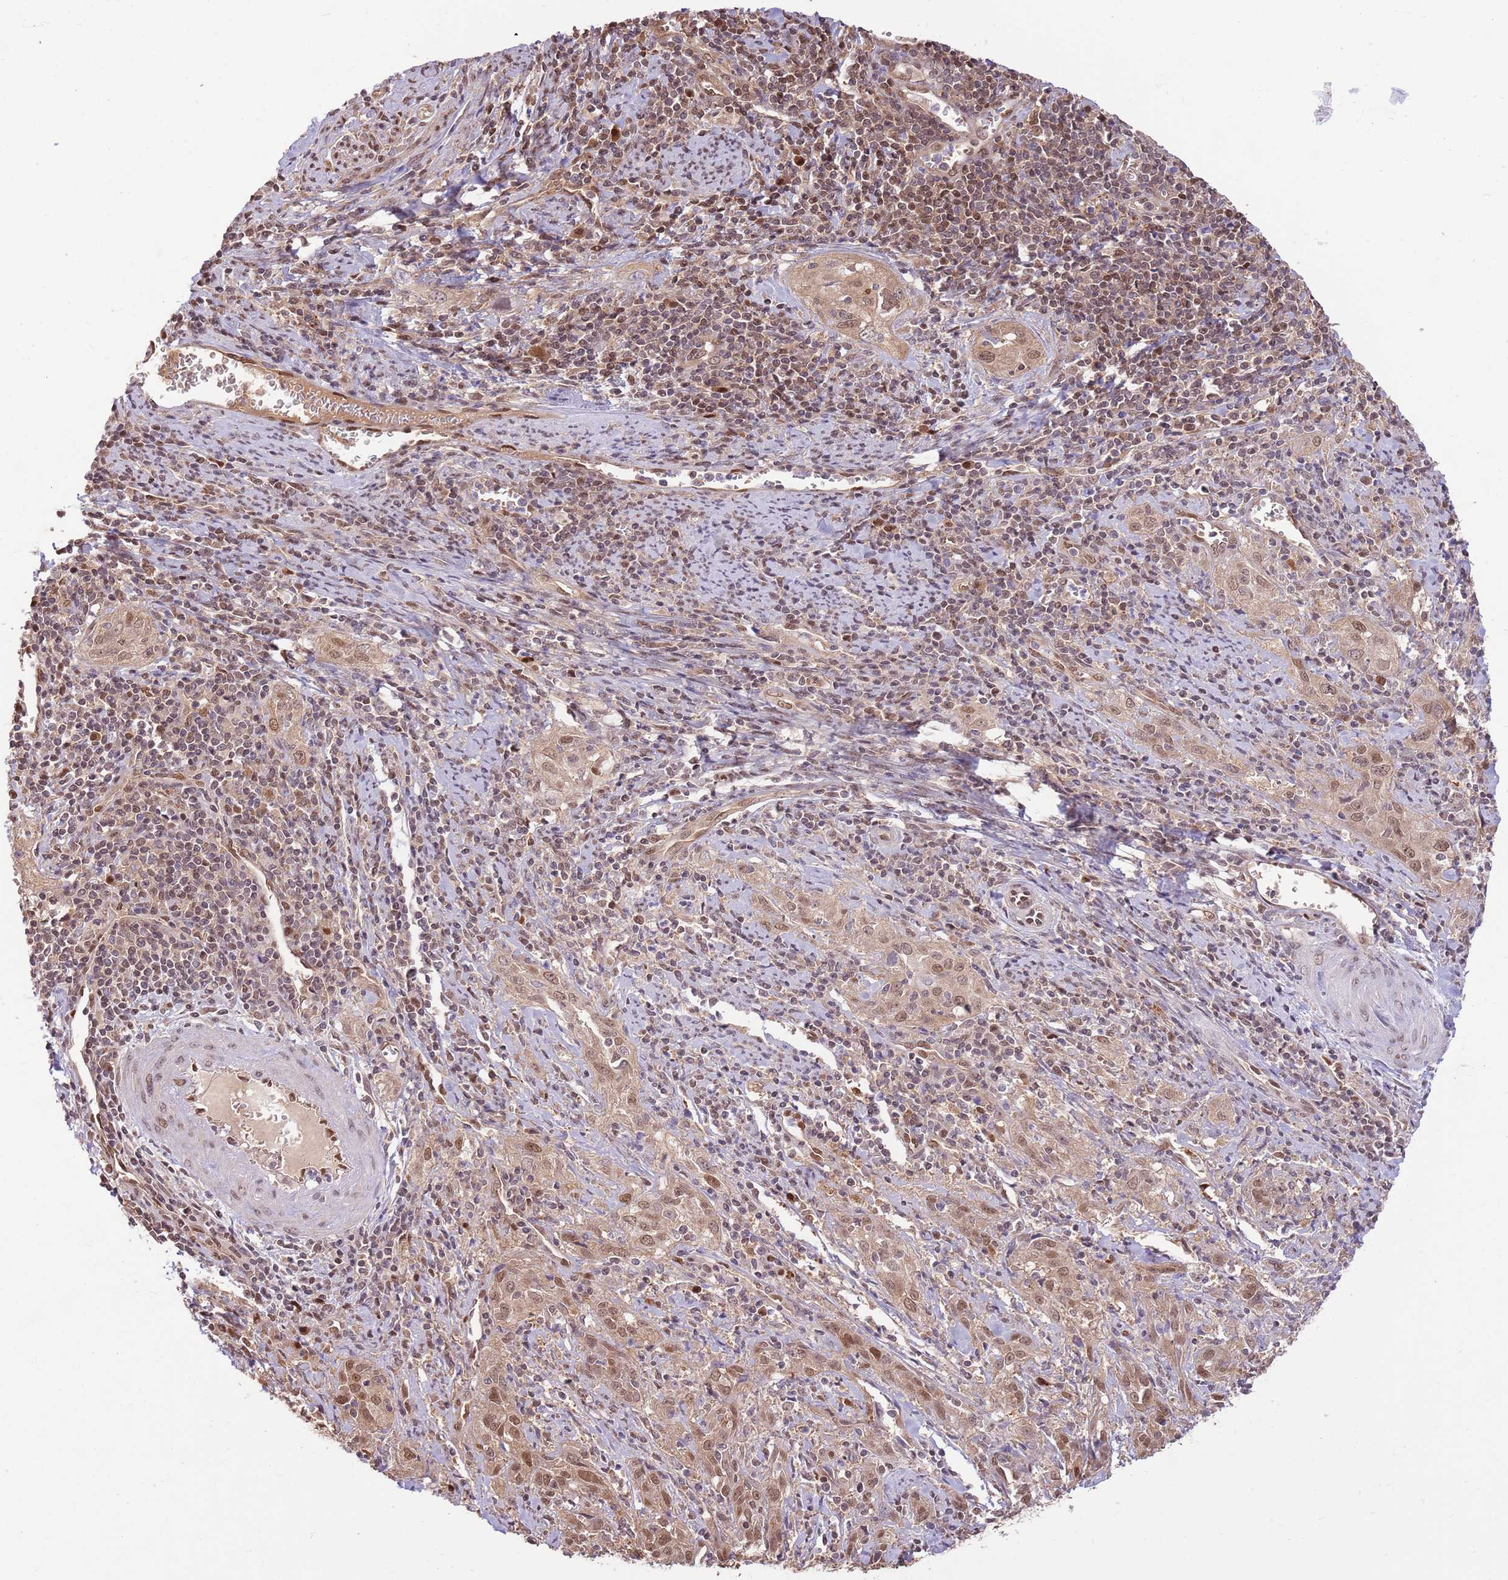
{"staining": {"intensity": "moderate", "quantity": ">75%", "location": "cytoplasmic/membranous,nuclear"}, "tissue": "cervical cancer", "cell_type": "Tumor cells", "image_type": "cancer", "snomed": [{"axis": "morphology", "description": "Squamous cell carcinoma, NOS"}, {"axis": "topography", "description": "Cervix"}], "caption": "Protein expression by immunohistochemistry reveals moderate cytoplasmic/membranous and nuclear staining in about >75% of tumor cells in cervical squamous cell carcinoma. (brown staining indicates protein expression, while blue staining denotes nuclei).", "gene": "NSFL1C", "patient": {"sex": "female", "age": 57}}